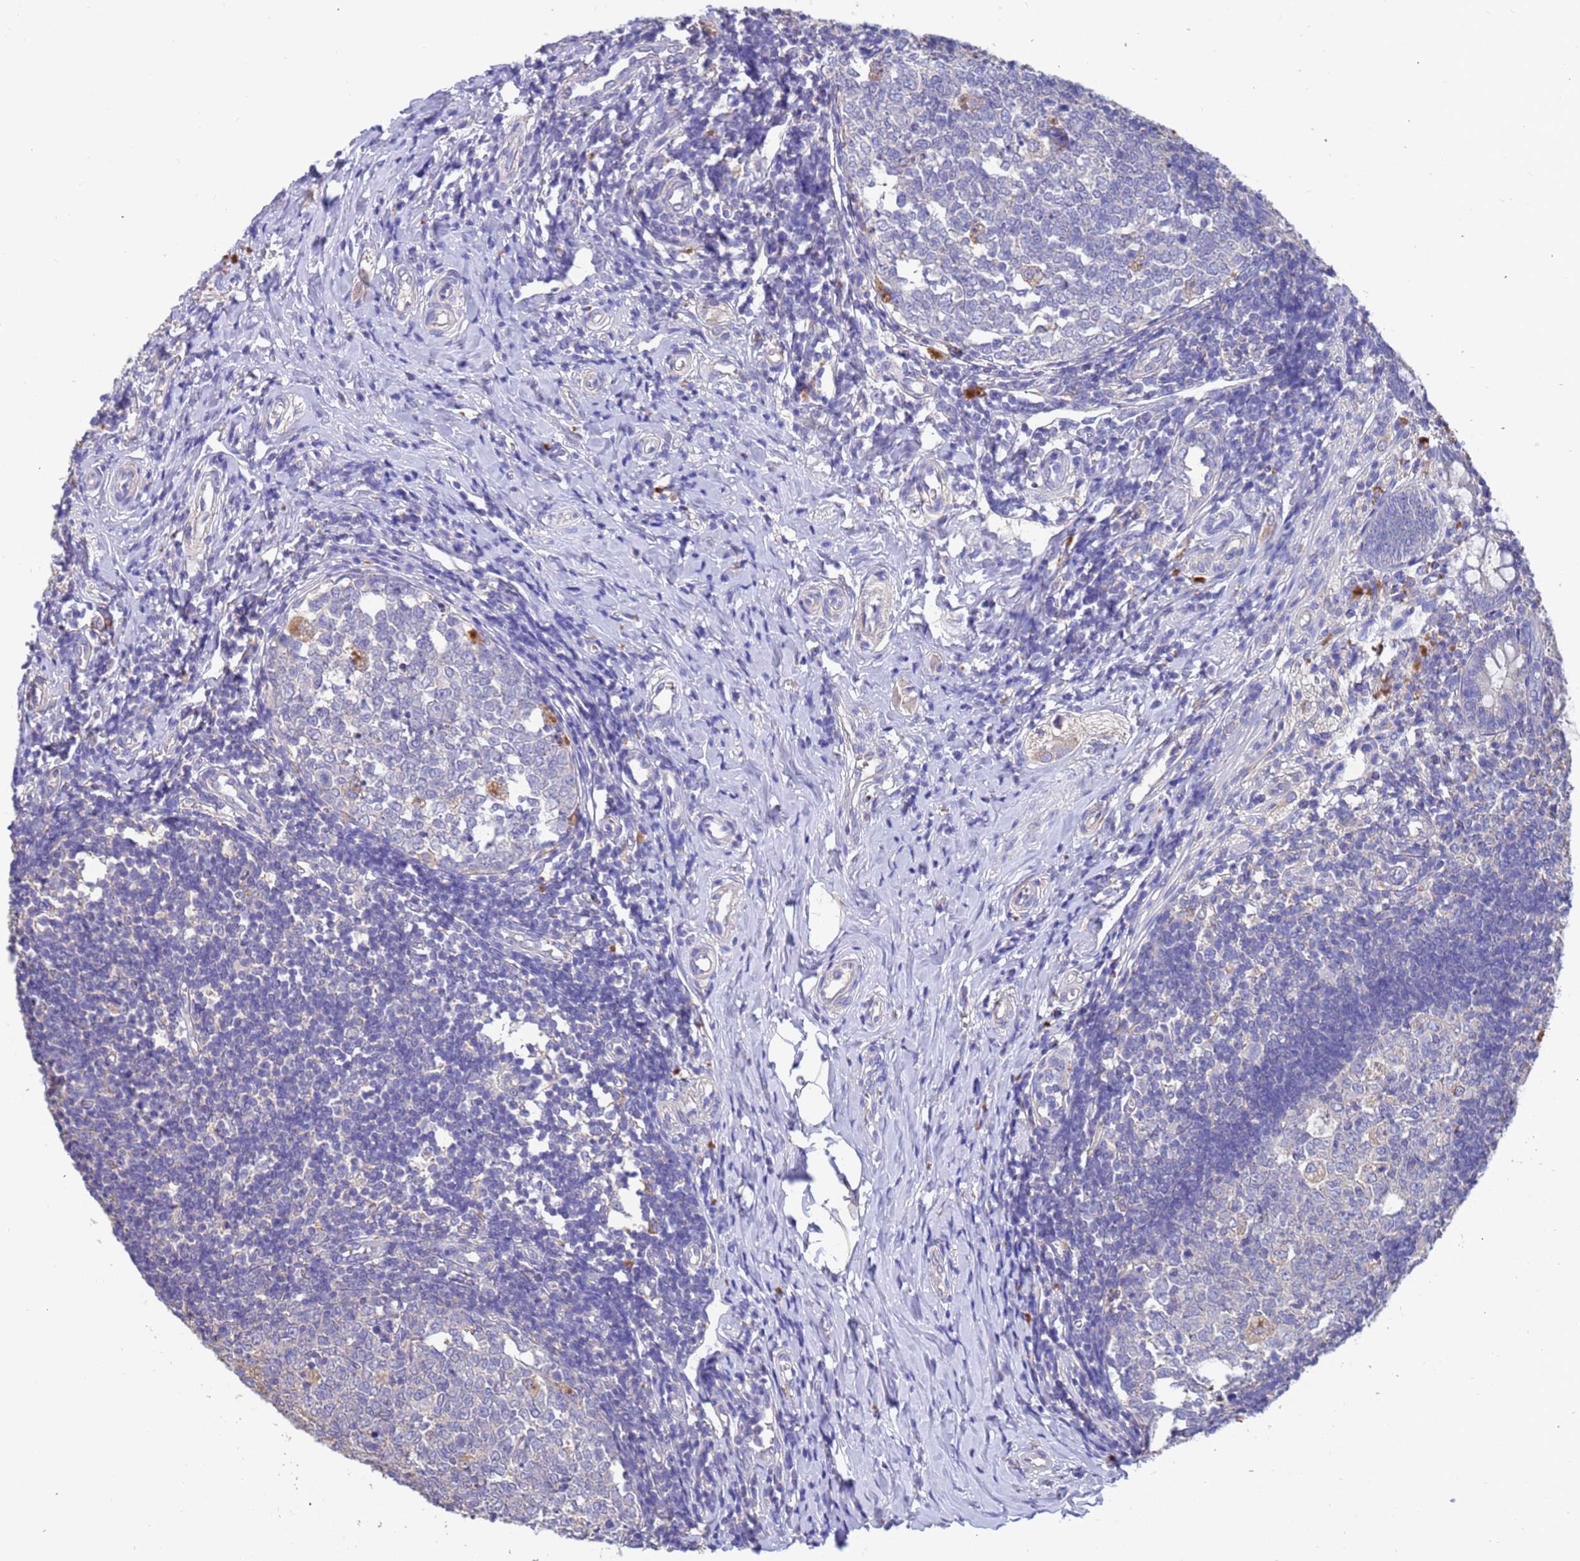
{"staining": {"intensity": "negative", "quantity": "none", "location": "none"}, "tissue": "appendix", "cell_type": "Glandular cells", "image_type": "normal", "snomed": [{"axis": "morphology", "description": "Normal tissue, NOS"}, {"axis": "topography", "description": "Appendix"}], "caption": "Immunohistochemical staining of benign human appendix demonstrates no significant expression in glandular cells.", "gene": "SRL", "patient": {"sex": "male", "age": 14}}